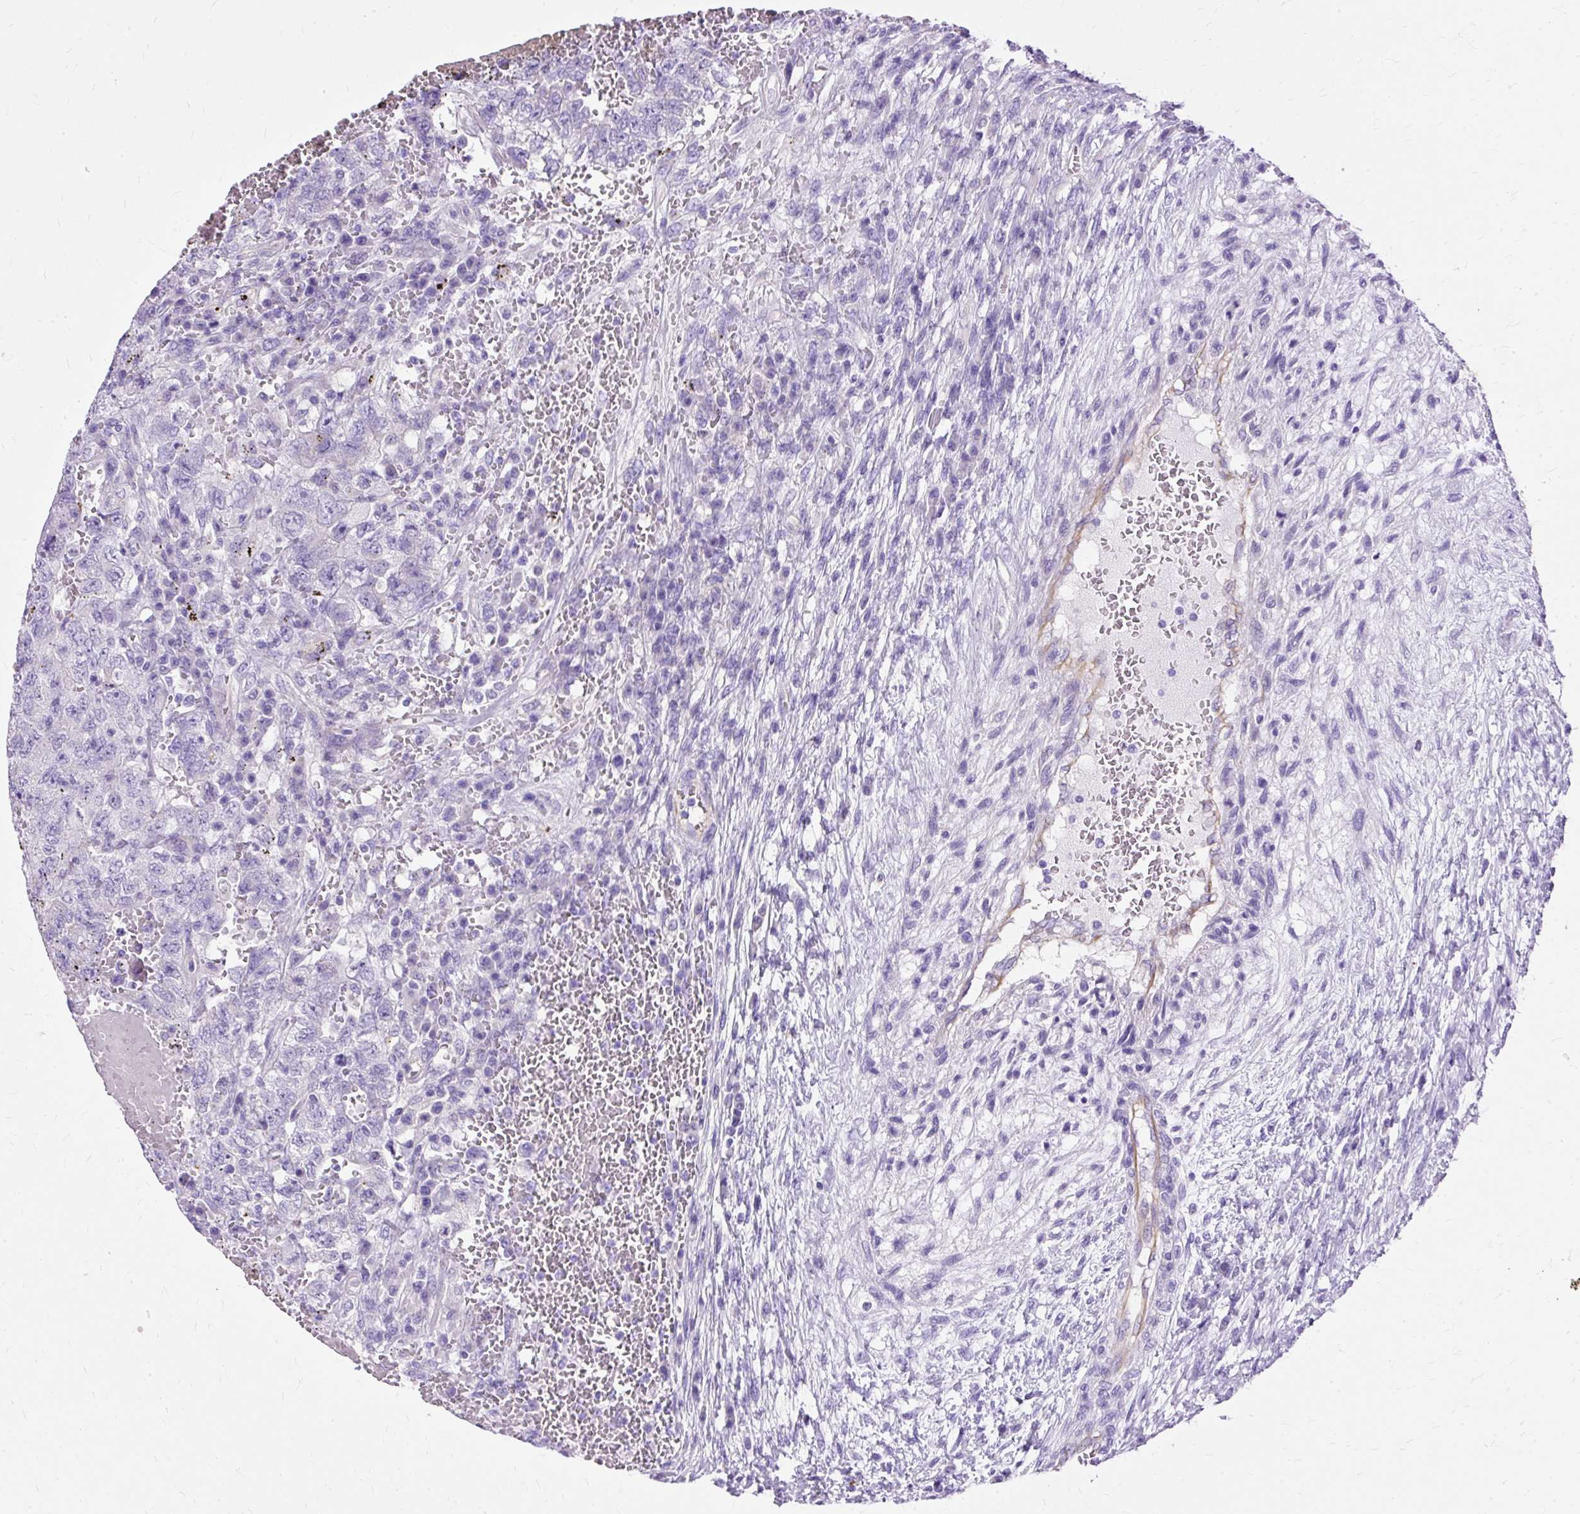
{"staining": {"intensity": "moderate", "quantity": "<25%", "location": "cytoplasmic/membranous"}, "tissue": "testis cancer", "cell_type": "Tumor cells", "image_type": "cancer", "snomed": [{"axis": "morphology", "description": "Carcinoma, Embryonal, NOS"}, {"axis": "topography", "description": "Testis"}], "caption": "This image displays immunohistochemistry (IHC) staining of testis cancer, with low moderate cytoplasmic/membranous expression in approximately <25% of tumor cells.", "gene": "MYO6", "patient": {"sex": "male", "age": 26}}